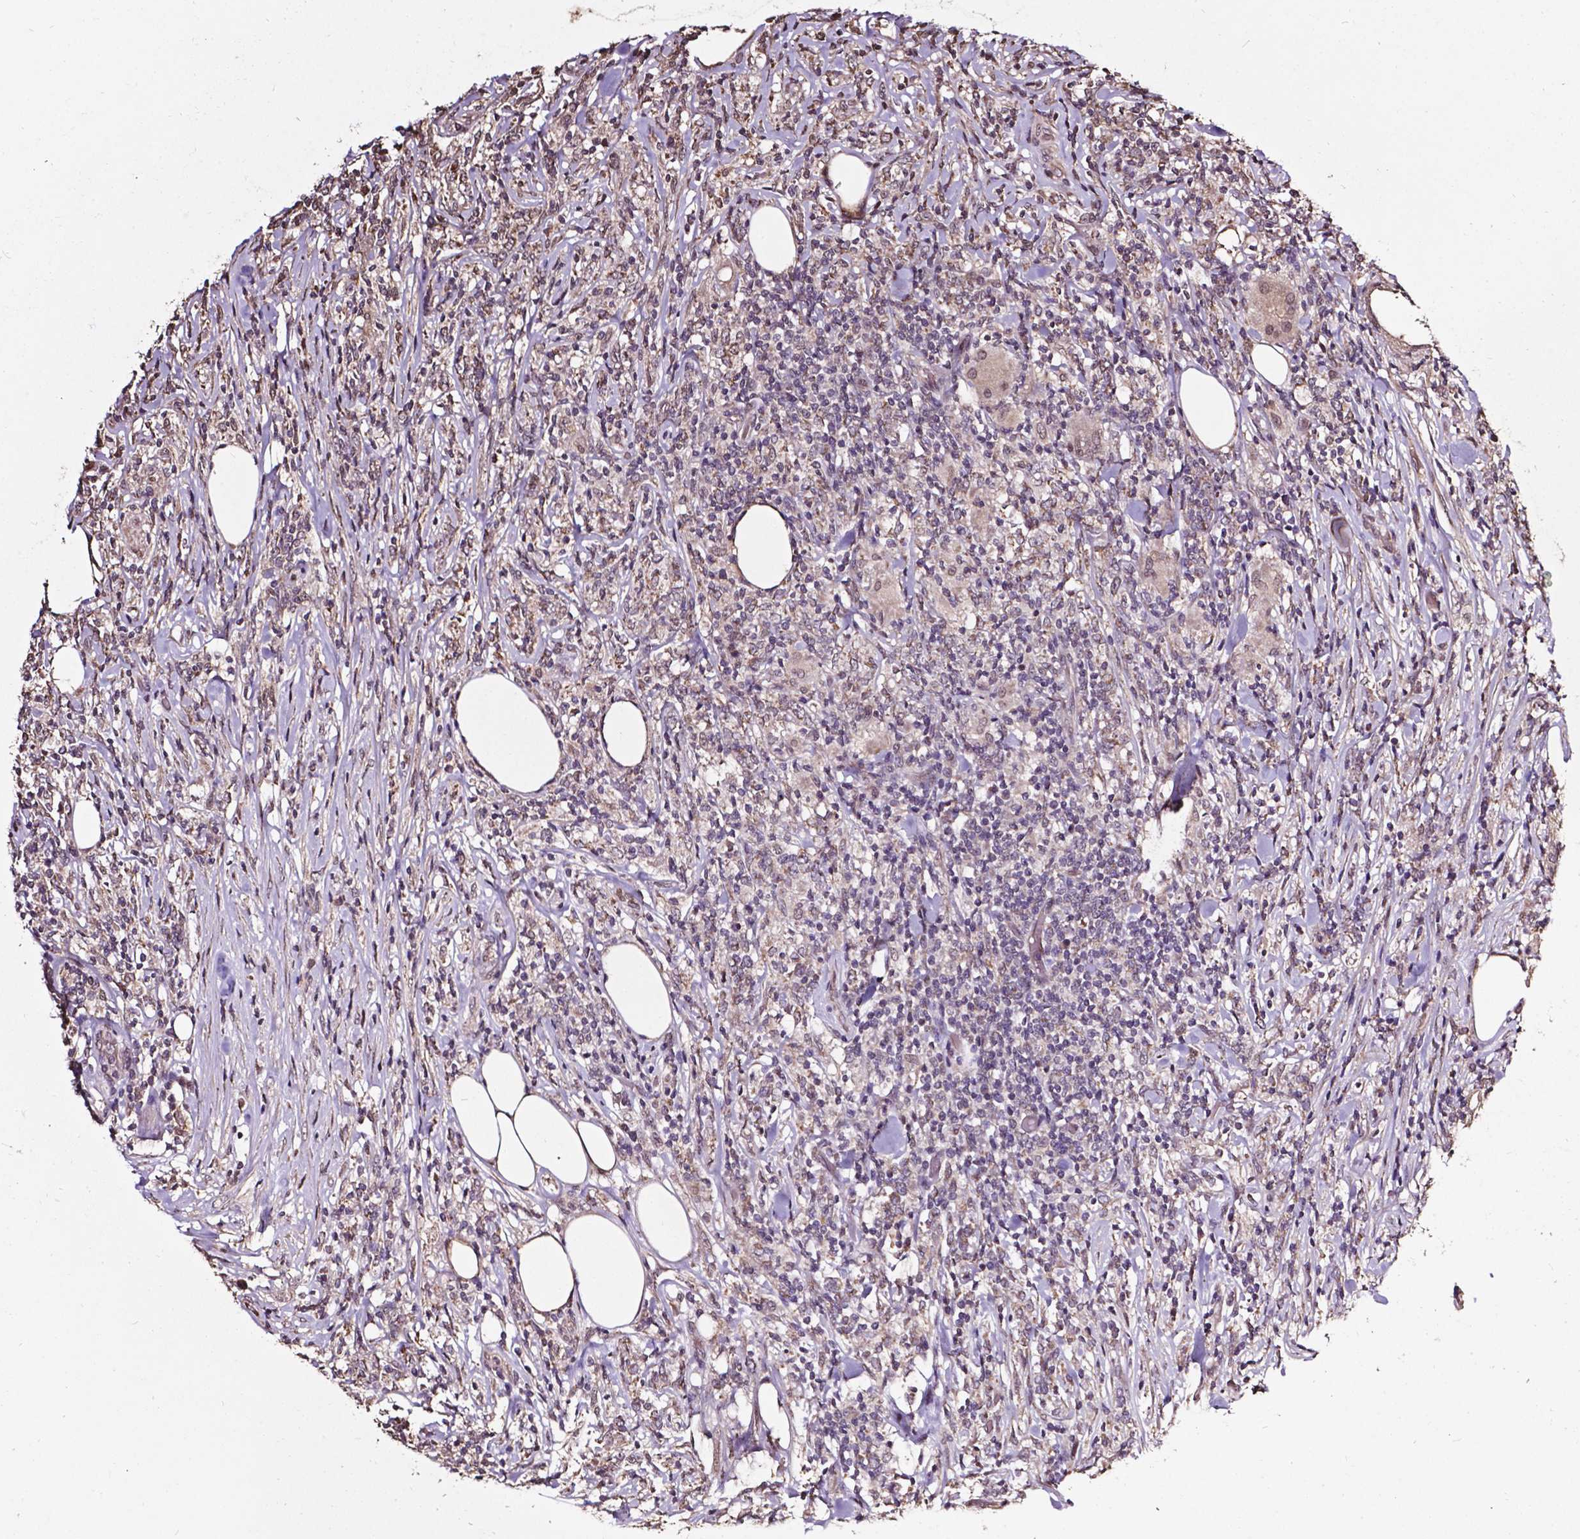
{"staining": {"intensity": "weak", "quantity": "<25%", "location": "cytoplasmic/membranous"}, "tissue": "lymphoma", "cell_type": "Tumor cells", "image_type": "cancer", "snomed": [{"axis": "morphology", "description": "Malignant lymphoma, non-Hodgkin's type, High grade"}, {"axis": "topography", "description": "Lymph node"}], "caption": "High magnification brightfield microscopy of lymphoma stained with DAB (3,3'-diaminobenzidine) (brown) and counterstained with hematoxylin (blue): tumor cells show no significant positivity.", "gene": "GLRA2", "patient": {"sex": "female", "age": 84}}